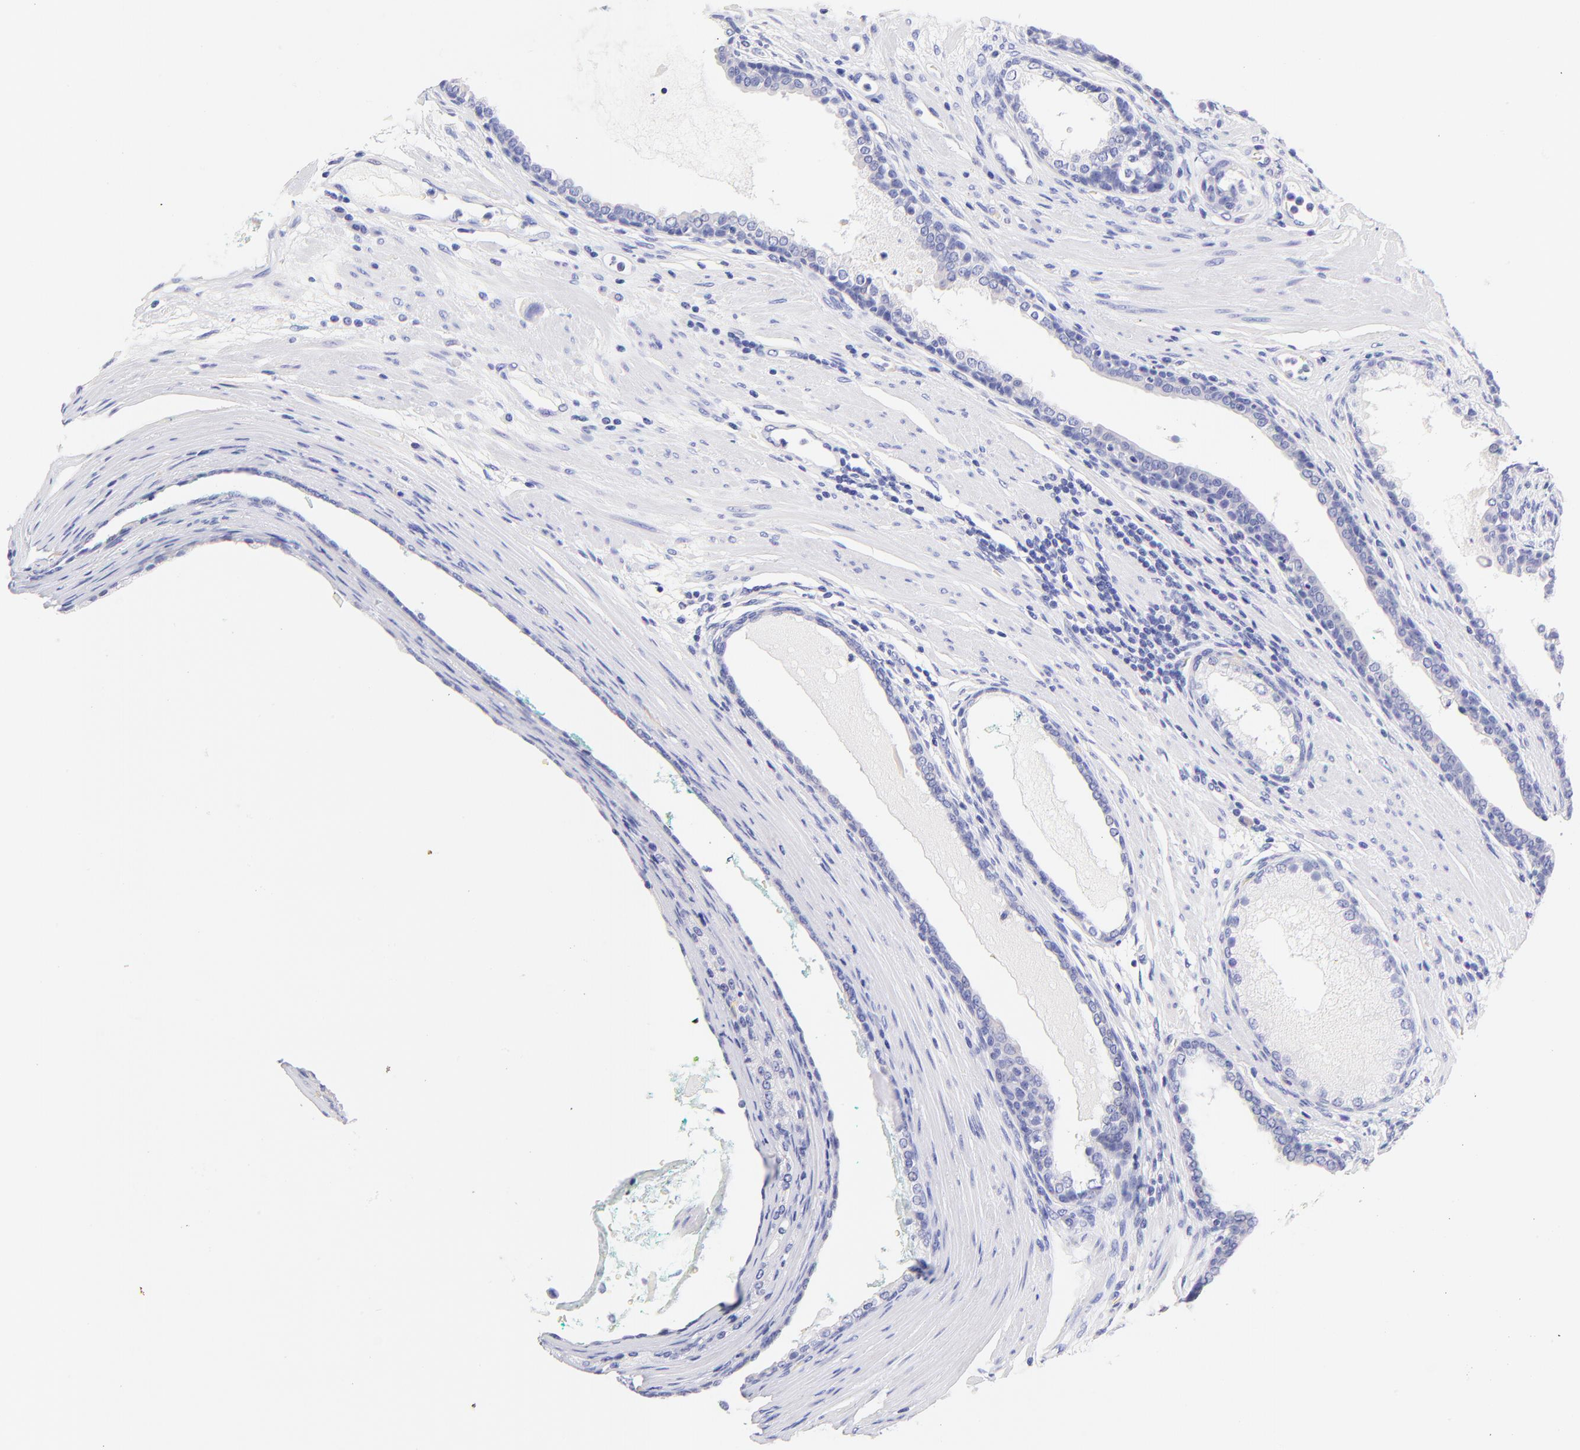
{"staining": {"intensity": "negative", "quantity": "none", "location": "none"}, "tissue": "prostate cancer", "cell_type": "Tumor cells", "image_type": "cancer", "snomed": [{"axis": "morphology", "description": "Adenocarcinoma, Medium grade"}, {"axis": "topography", "description": "Prostate"}], "caption": "An IHC micrograph of prostate cancer (adenocarcinoma (medium-grade)) is shown. There is no staining in tumor cells of prostate cancer (adenocarcinoma (medium-grade)). The staining is performed using DAB brown chromogen with nuclei counter-stained in using hematoxylin.", "gene": "FRMPD3", "patient": {"sex": "male", "age": 72}}